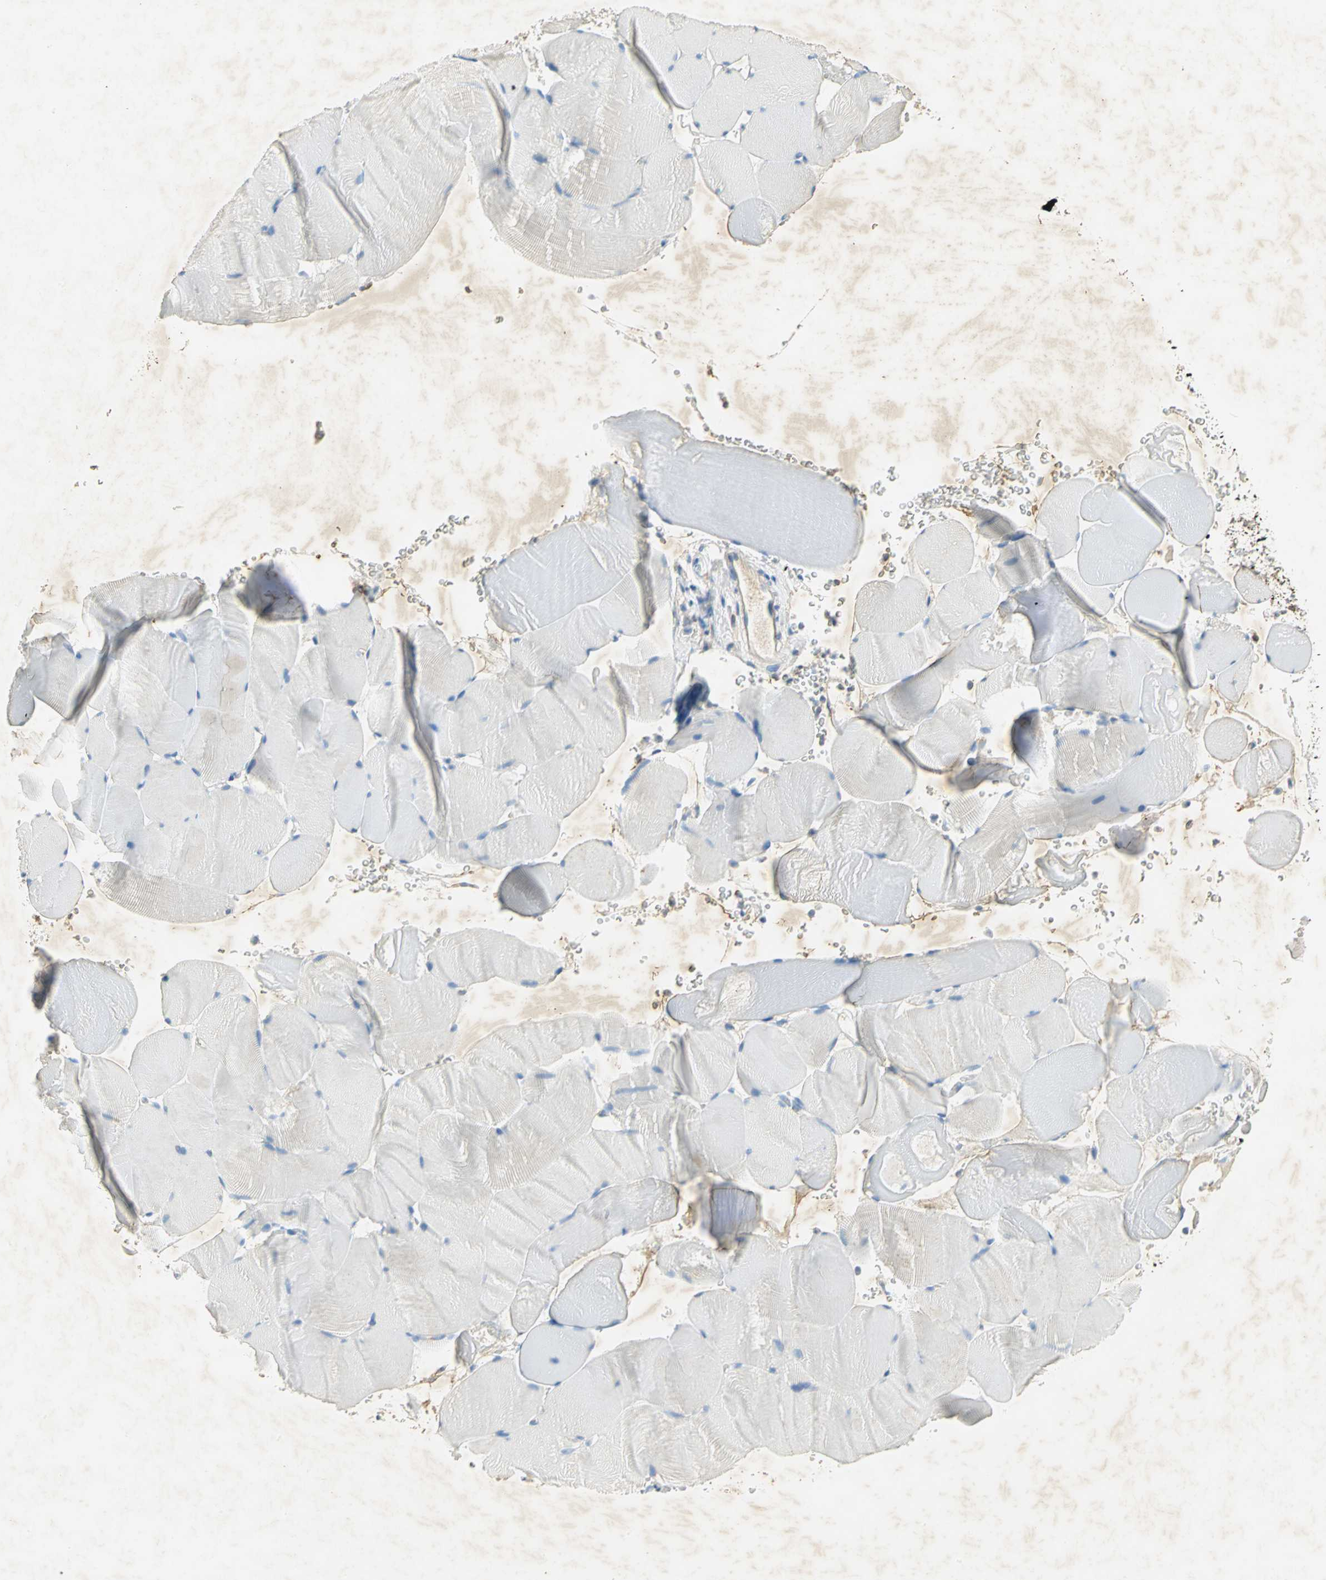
{"staining": {"intensity": "negative", "quantity": "none", "location": "none"}, "tissue": "skeletal muscle", "cell_type": "Myocytes", "image_type": "normal", "snomed": [{"axis": "morphology", "description": "Normal tissue, NOS"}, {"axis": "topography", "description": "Skeletal muscle"}], "caption": "High power microscopy photomicrograph of an immunohistochemistry (IHC) micrograph of unremarkable skeletal muscle, revealing no significant expression in myocytes.", "gene": "ANXA4", "patient": {"sex": "male", "age": 62}}